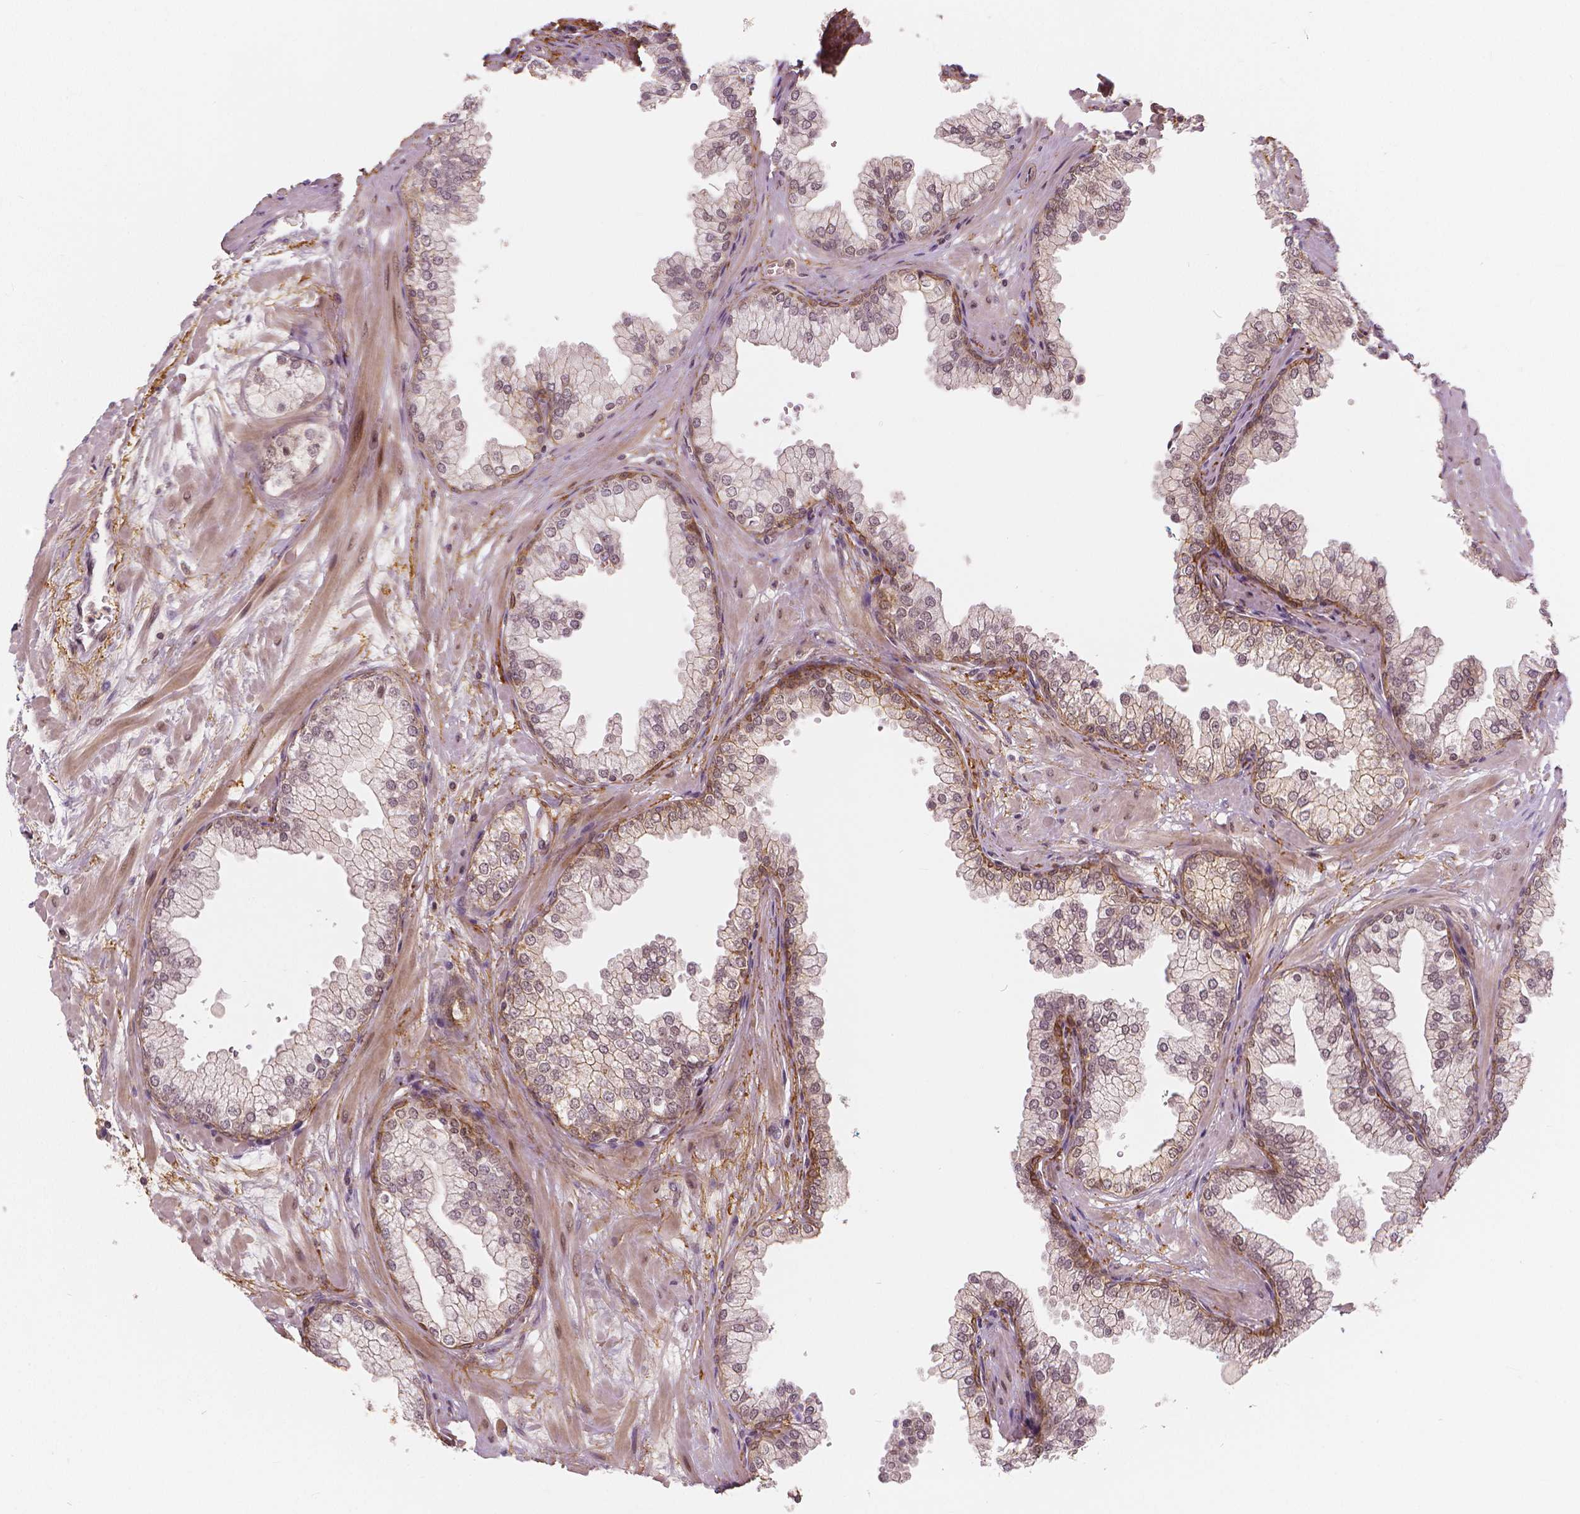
{"staining": {"intensity": "moderate", "quantity": "<25%", "location": "nuclear"}, "tissue": "prostate", "cell_type": "Glandular cells", "image_type": "normal", "snomed": [{"axis": "morphology", "description": "Normal tissue, NOS"}, {"axis": "topography", "description": "Prostate"}, {"axis": "topography", "description": "Peripheral nerve tissue"}], "caption": "IHC (DAB) staining of normal prostate shows moderate nuclear protein expression in approximately <25% of glandular cells. The staining was performed using DAB to visualize the protein expression in brown, while the nuclei were stained in blue with hematoxylin (Magnification: 20x).", "gene": "NSD2", "patient": {"sex": "male", "age": 61}}